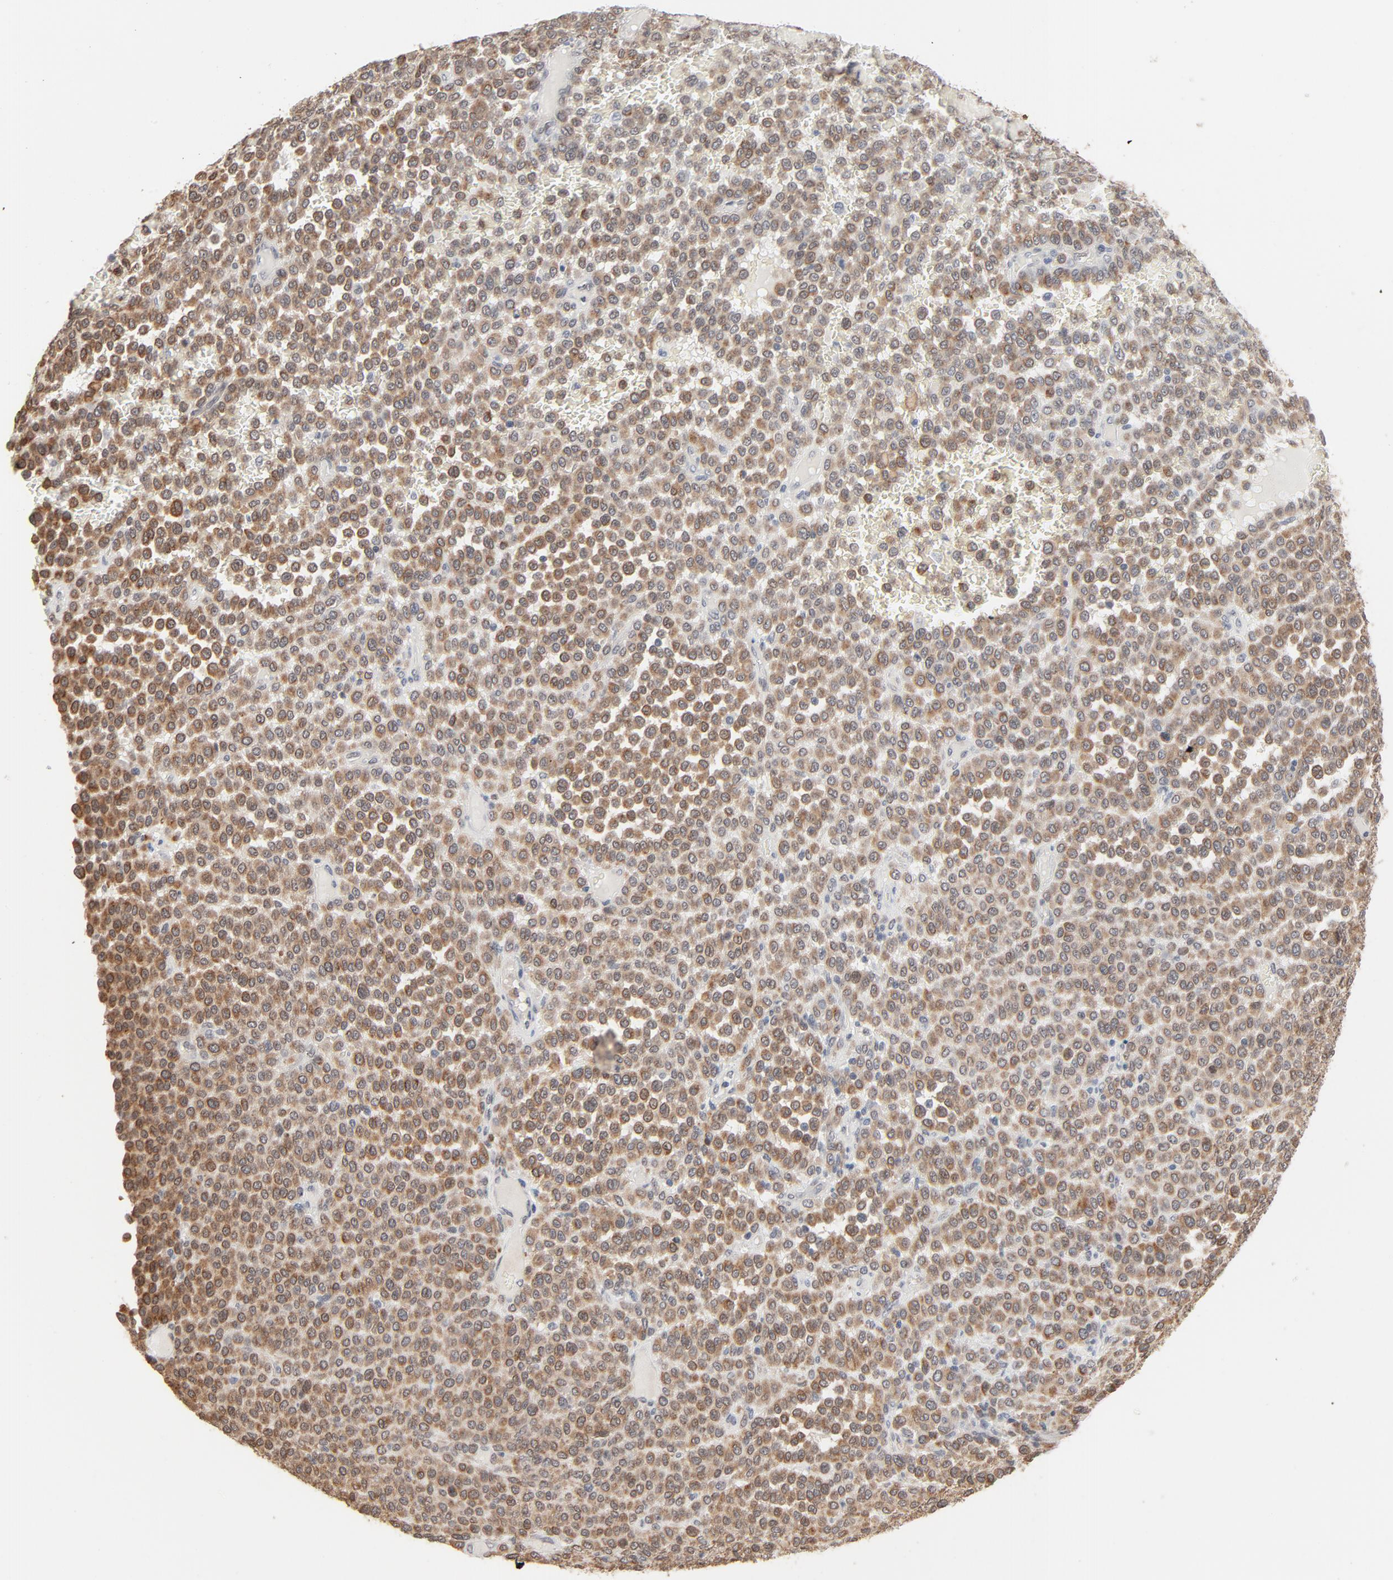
{"staining": {"intensity": "moderate", "quantity": ">75%", "location": "cytoplasmic/membranous"}, "tissue": "melanoma", "cell_type": "Tumor cells", "image_type": "cancer", "snomed": [{"axis": "morphology", "description": "Malignant melanoma, Metastatic site"}, {"axis": "topography", "description": "Pancreas"}], "caption": "Approximately >75% of tumor cells in malignant melanoma (metastatic site) exhibit moderate cytoplasmic/membranous protein positivity as visualized by brown immunohistochemical staining.", "gene": "ITPR3", "patient": {"sex": "female", "age": 30}}